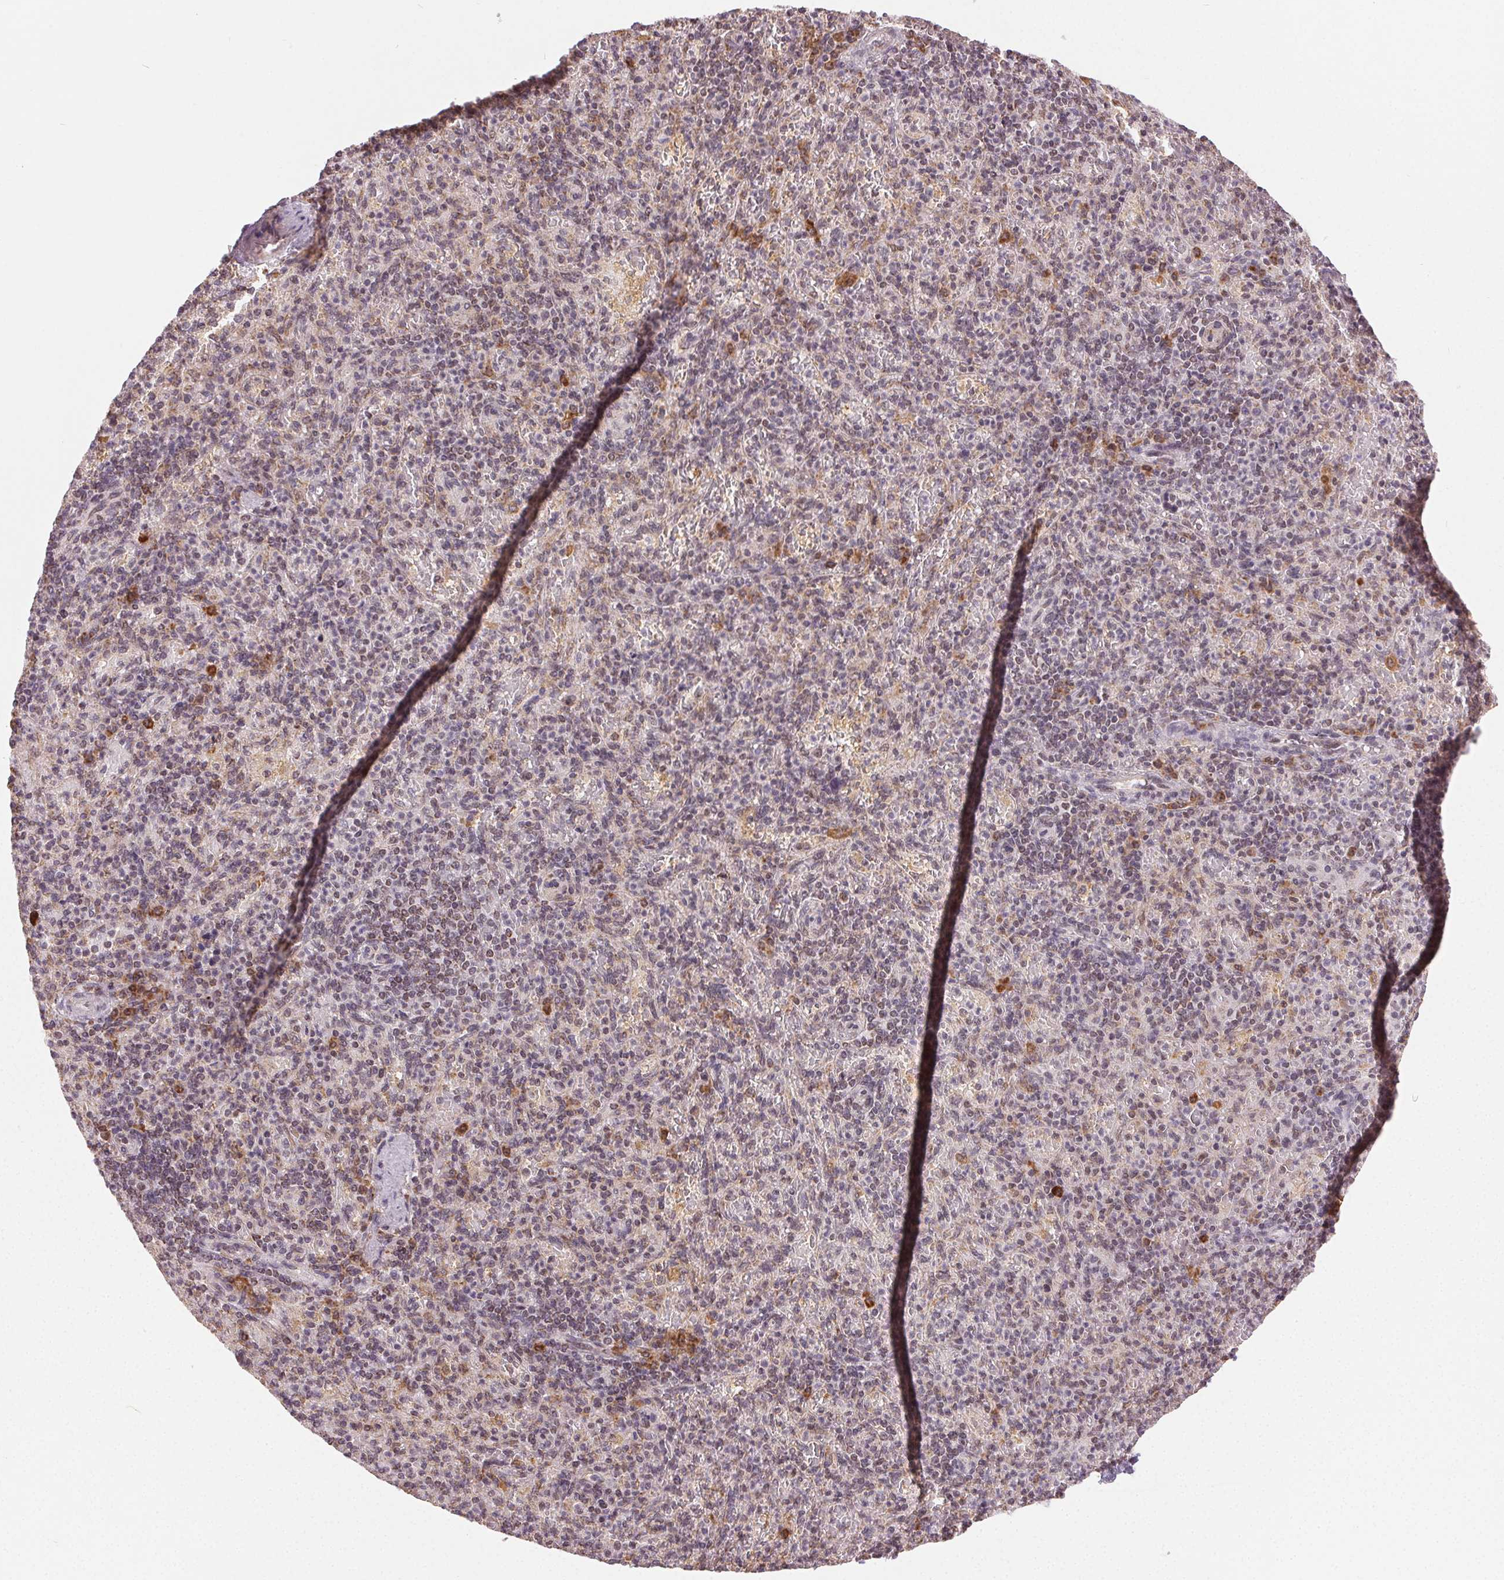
{"staining": {"intensity": "weak", "quantity": "<25%", "location": "nuclear"}, "tissue": "spleen", "cell_type": "Cells in red pulp", "image_type": "normal", "snomed": [{"axis": "morphology", "description": "Normal tissue, NOS"}, {"axis": "topography", "description": "Spleen"}], "caption": "Immunohistochemistry (IHC) micrograph of benign spleen stained for a protein (brown), which shows no staining in cells in red pulp.", "gene": "PIWIL4", "patient": {"sex": "female", "age": 74}}